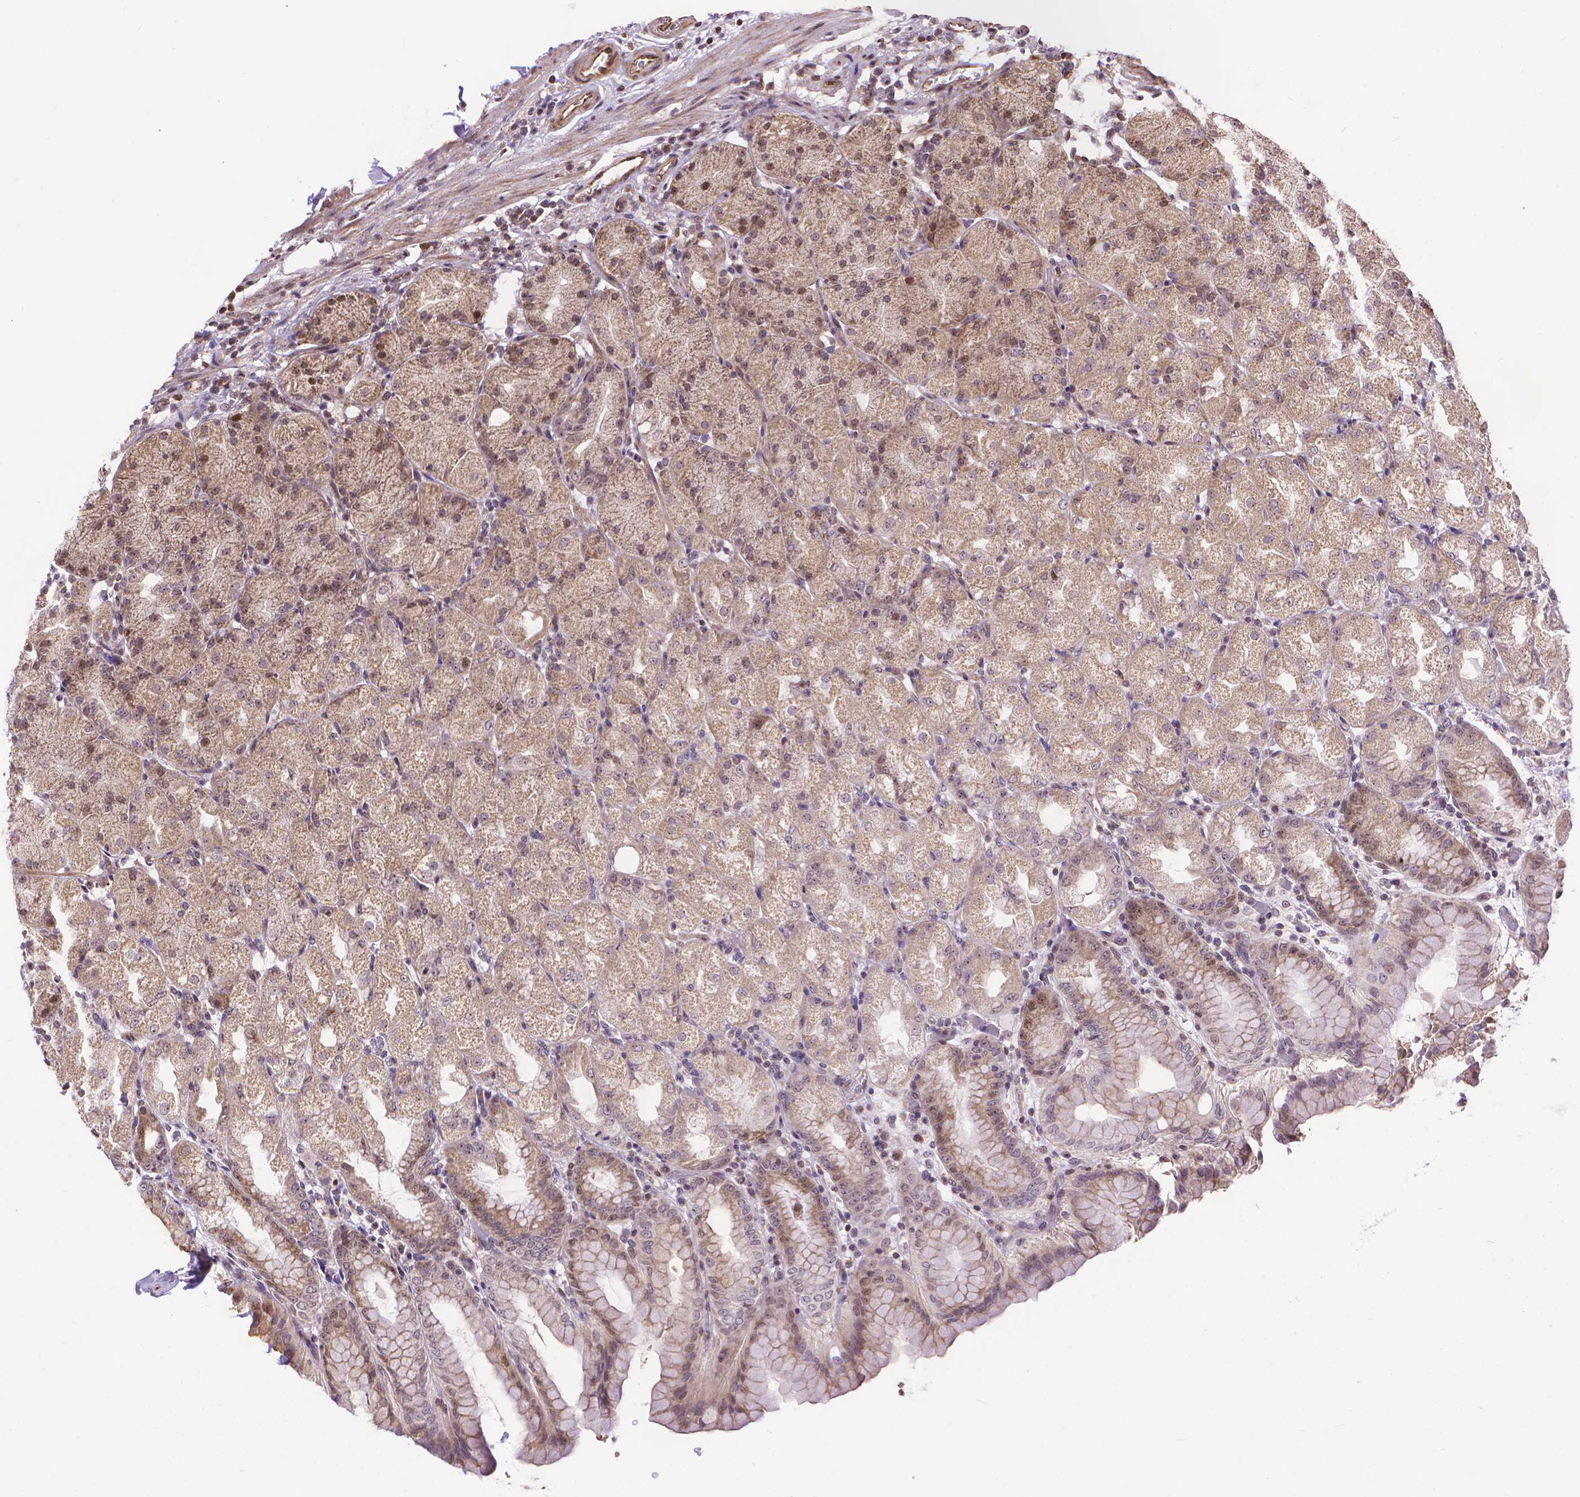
{"staining": {"intensity": "moderate", "quantity": "<25%", "location": "nuclear"}, "tissue": "stomach", "cell_type": "Glandular cells", "image_type": "normal", "snomed": [{"axis": "morphology", "description": "Normal tissue, NOS"}, {"axis": "topography", "description": "Stomach, upper"}, {"axis": "topography", "description": "Stomach"}, {"axis": "topography", "description": "Stomach, lower"}], "caption": "This photomicrograph displays benign stomach stained with immunohistochemistry to label a protein in brown. The nuclear of glandular cells show moderate positivity for the protein. Nuclei are counter-stained blue.", "gene": "TMEM135", "patient": {"sex": "male", "age": 62}}